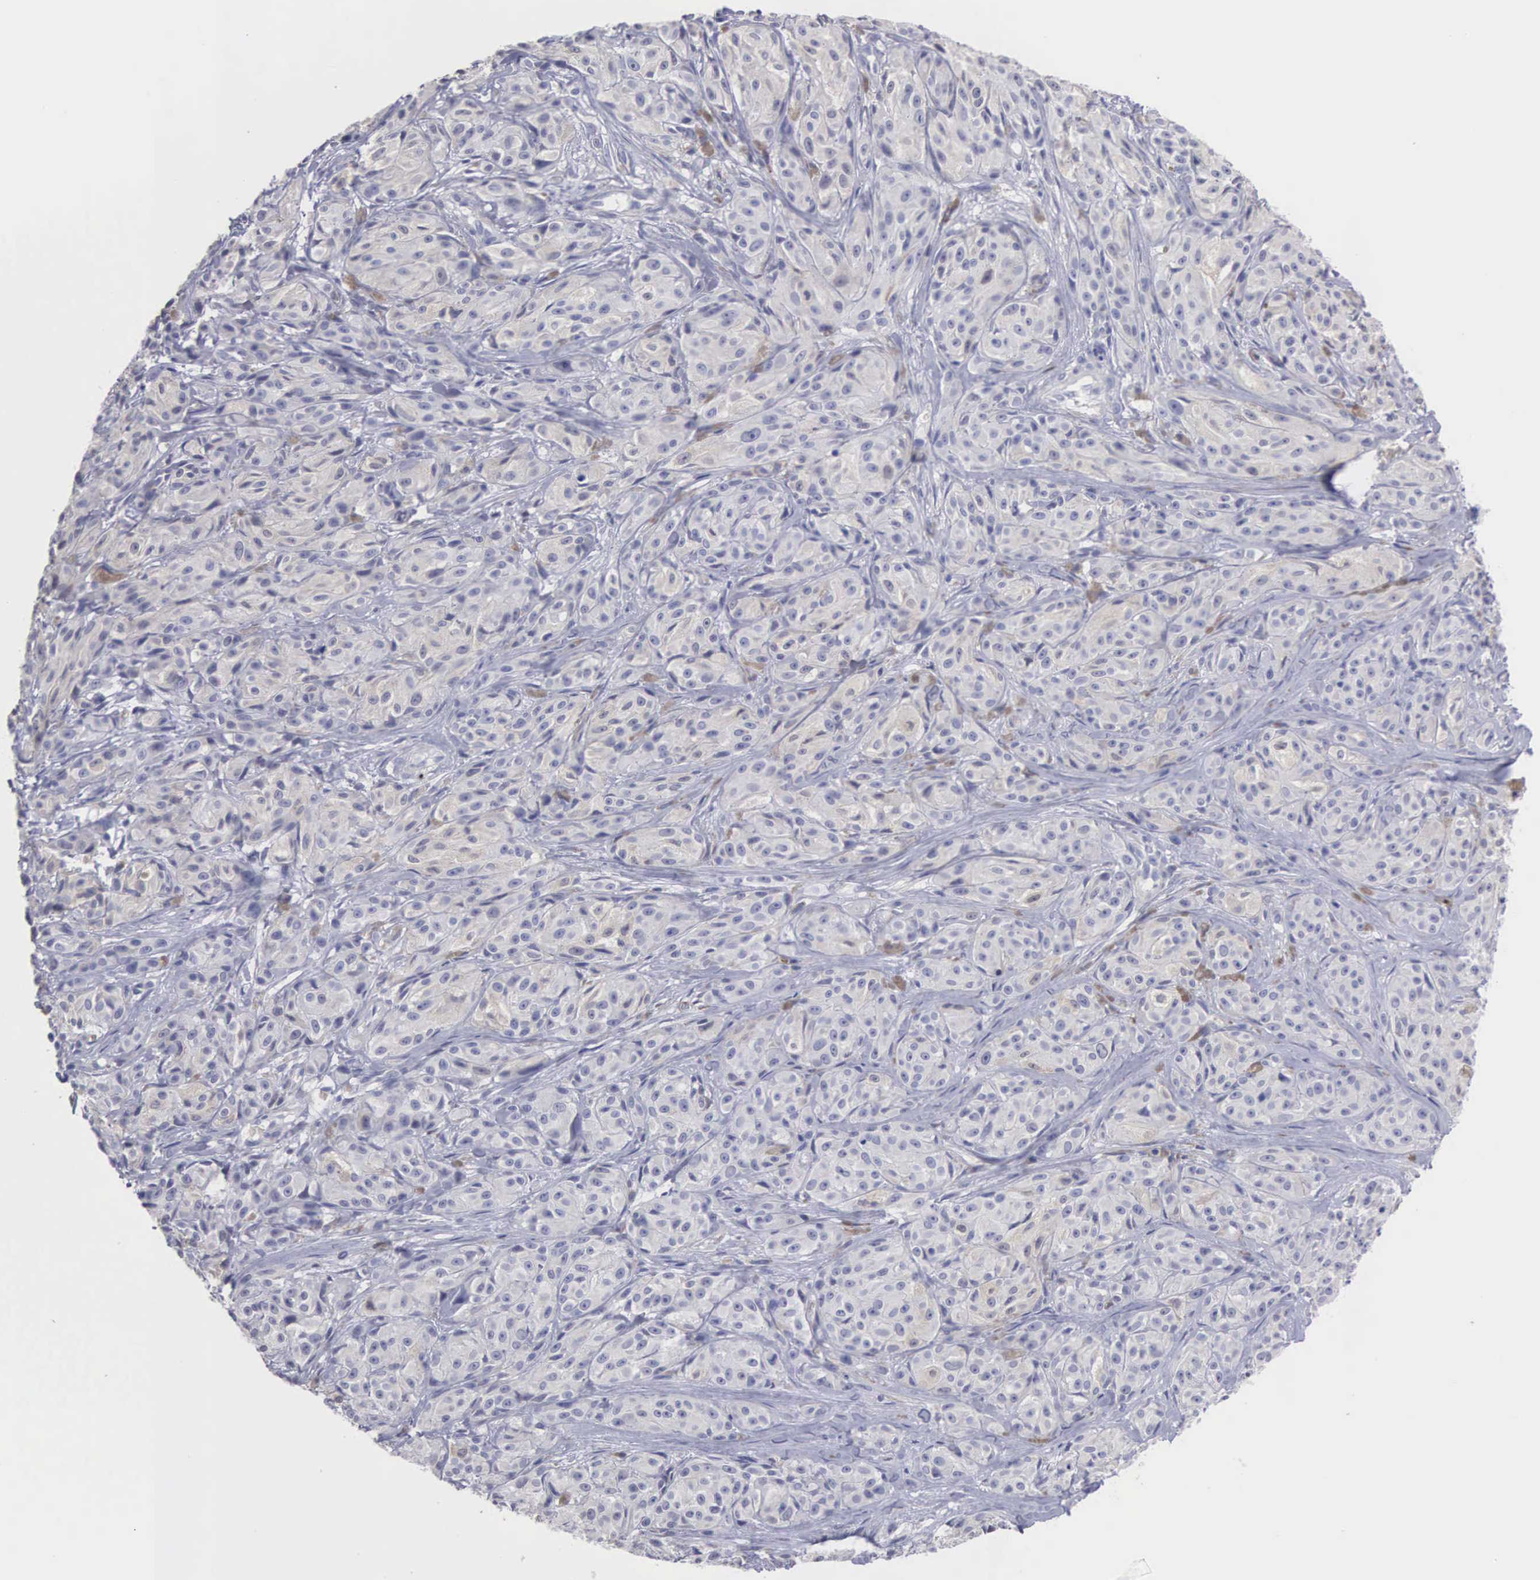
{"staining": {"intensity": "negative", "quantity": "none", "location": "none"}, "tissue": "melanoma", "cell_type": "Tumor cells", "image_type": "cancer", "snomed": [{"axis": "morphology", "description": "Malignant melanoma, NOS"}, {"axis": "topography", "description": "Skin"}], "caption": "High magnification brightfield microscopy of melanoma stained with DAB (3,3'-diaminobenzidine) (brown) and counterstained with hematoxylin (blue): tumor cells show no significant positivity. Brightfield microscopy of immunohistochemistry stained with DAB (3,3'-diaminobenzidine) (brown) and hematoxylin (blue), captured at high magnification.", "gene": "LIN52", "patient": {"sex": "male", "age": 56}}